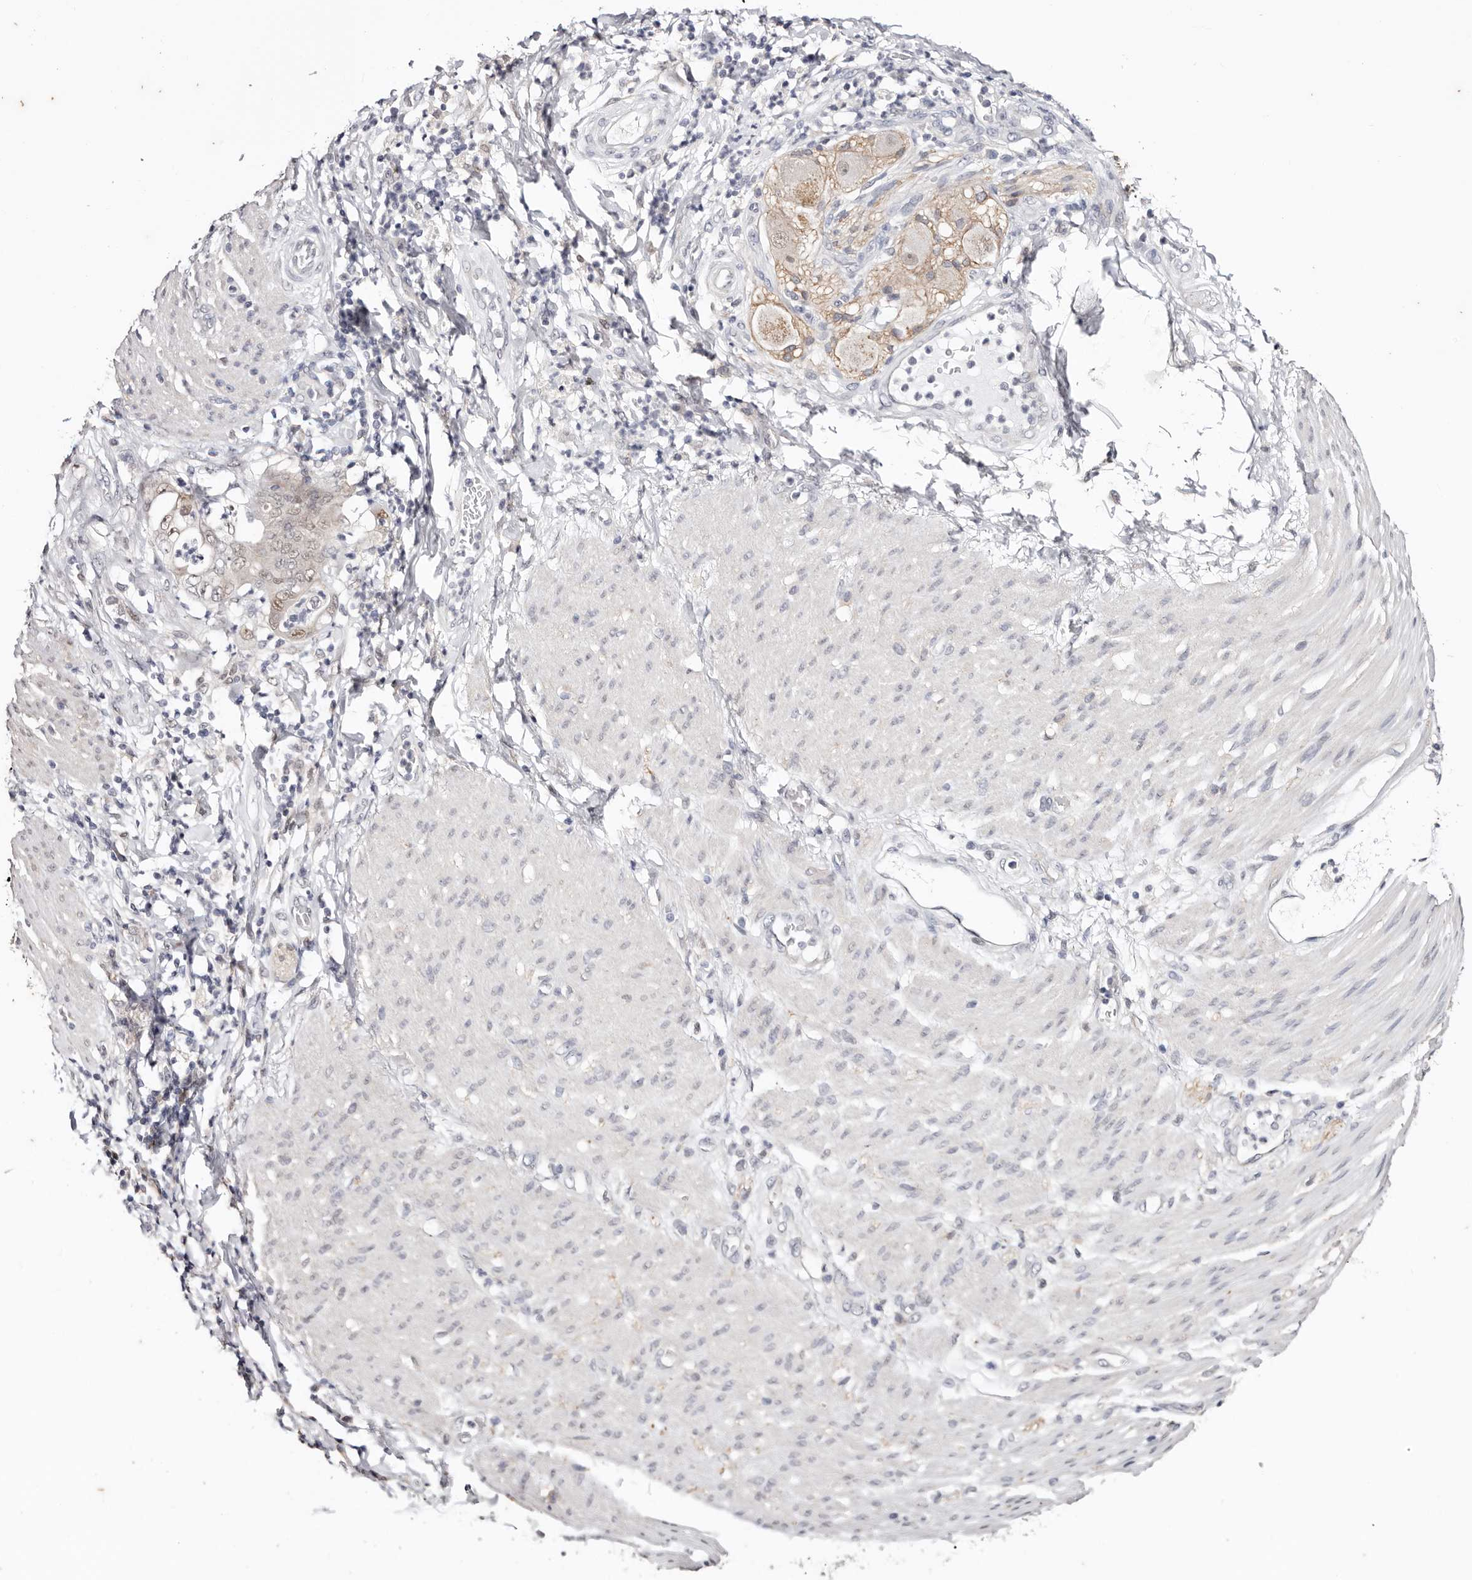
{"staining": {"intensity": "weak", "quantity": "<25%", "location": "nuclear"}, "tissue": "stomach cancer", "cell_type": "Tumor cells", "image_type": "cancer", "snomed": [{"axis": "morphology", "description": "Adenocarcinoma, NOS"}, {"axis": "topography", "description": "Stomach"}], "caption": "Immunohistochemistry histopathology image of stomach cancer (adenocarcinoma) stained for a protein (brown), which shows no positivity in tumor cells. (Stains: DAB (3,3'-diaminobenzidine) immunohistochemistry (IHC) with hematoxylin counter stain, Microscopy: brightfield microscopy at high magnification).", "gene": "TYW3", "patient": {"sex": "female", "age": 73}}